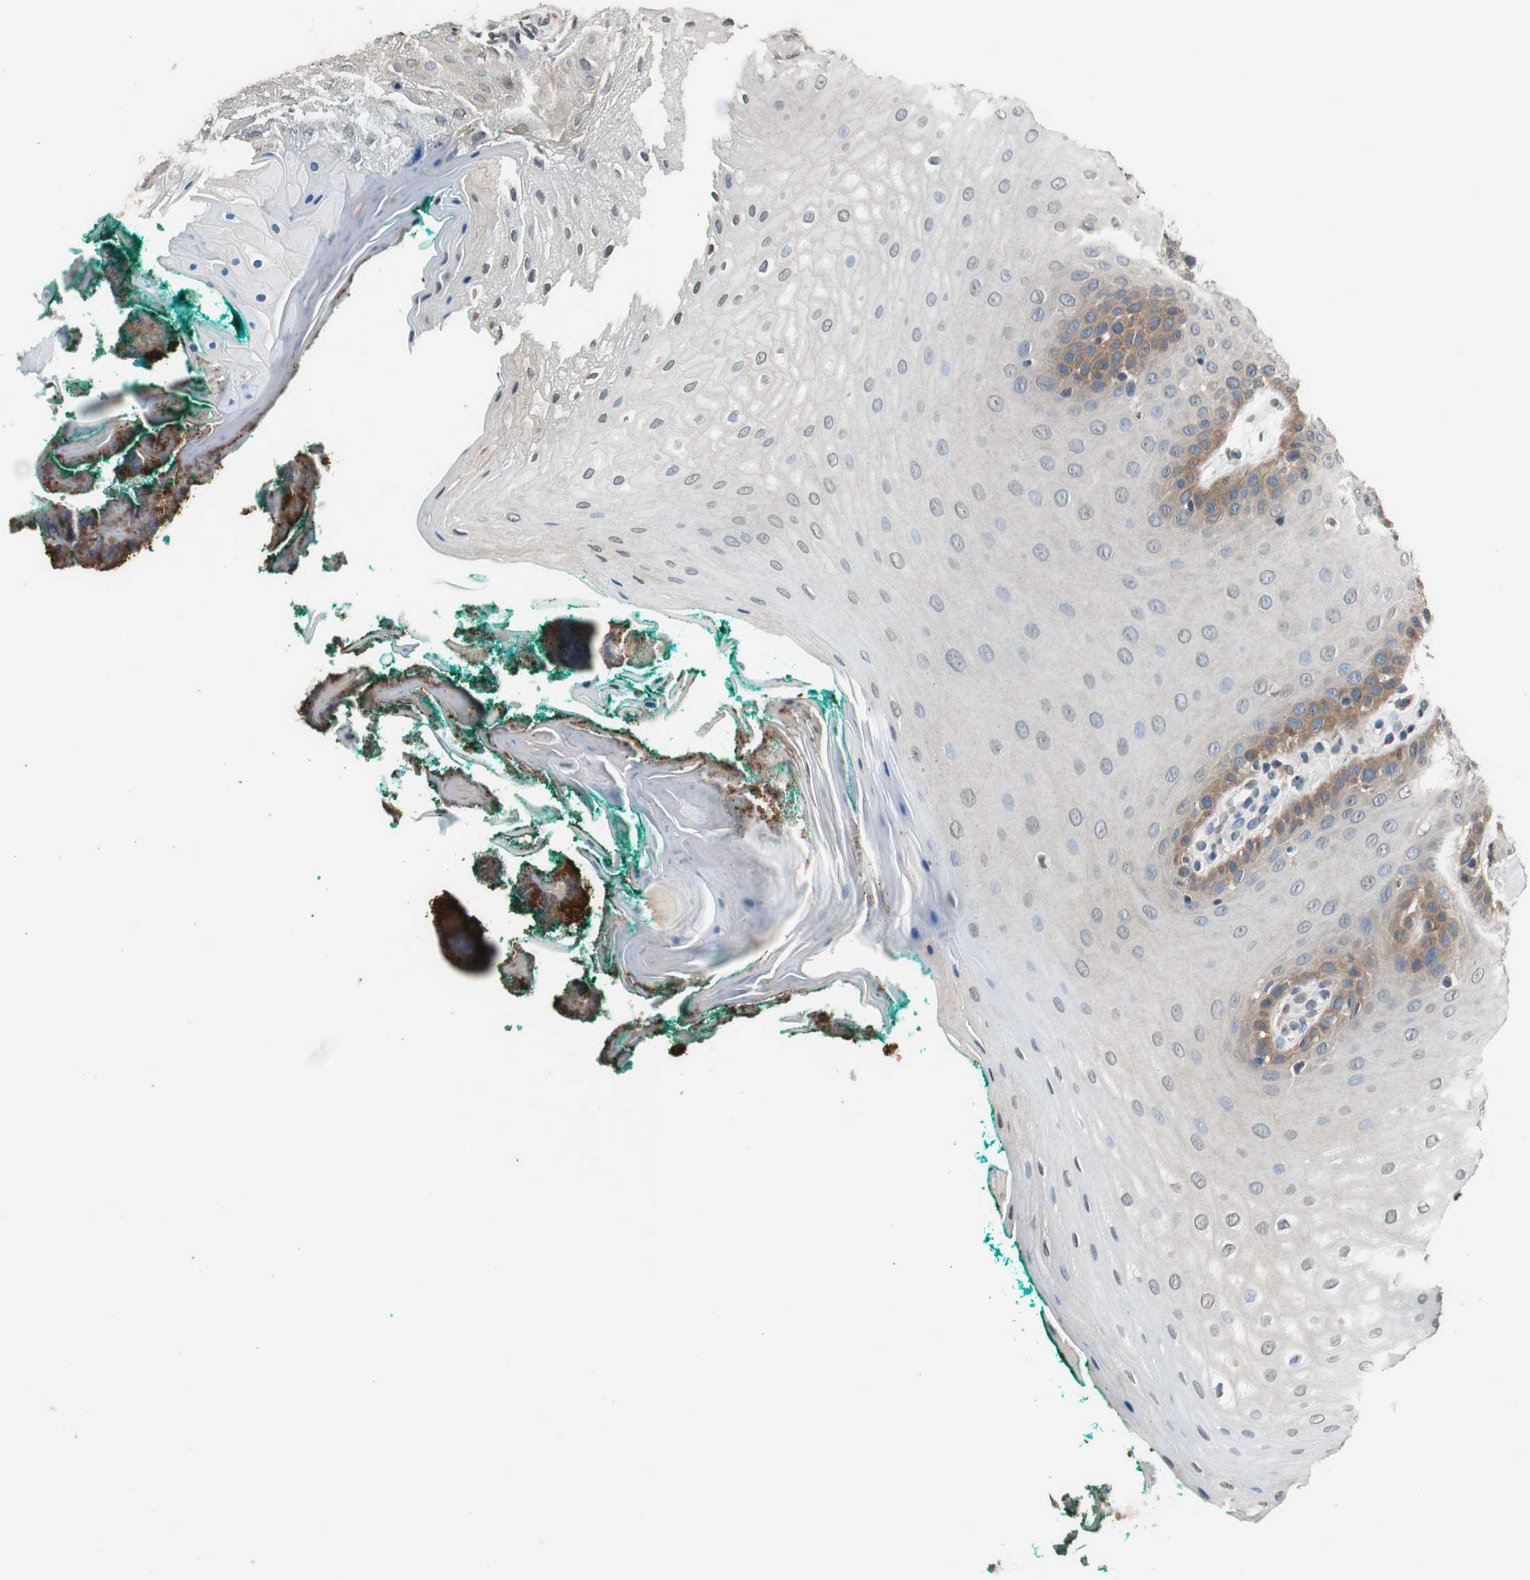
{"staining": {"intensity": "moderate", "quantity": "25%-75%", "location": "cytoplasmic/membranous"}, "tissue": "oral mucosa", "cell_type": "Squamous epithelial cells", "image_type": "normal", "snomed": [{"axis": "morphology", "description": "Normal tissue, NOS"}, {"axis": "topography", "description": "Skeletal muscle"}, {"axis": "topography", "description": "Oral tissue"}], "caption": "An image showing moderate cytoplasmic/membranous staining in approximately 25%-75% of squamous epithelial cells in benign oral mucosa, as visualized by brown immunohistochemical staining.", "gene": "GCLC", "patient": {"sex": "male", "age": 58}}